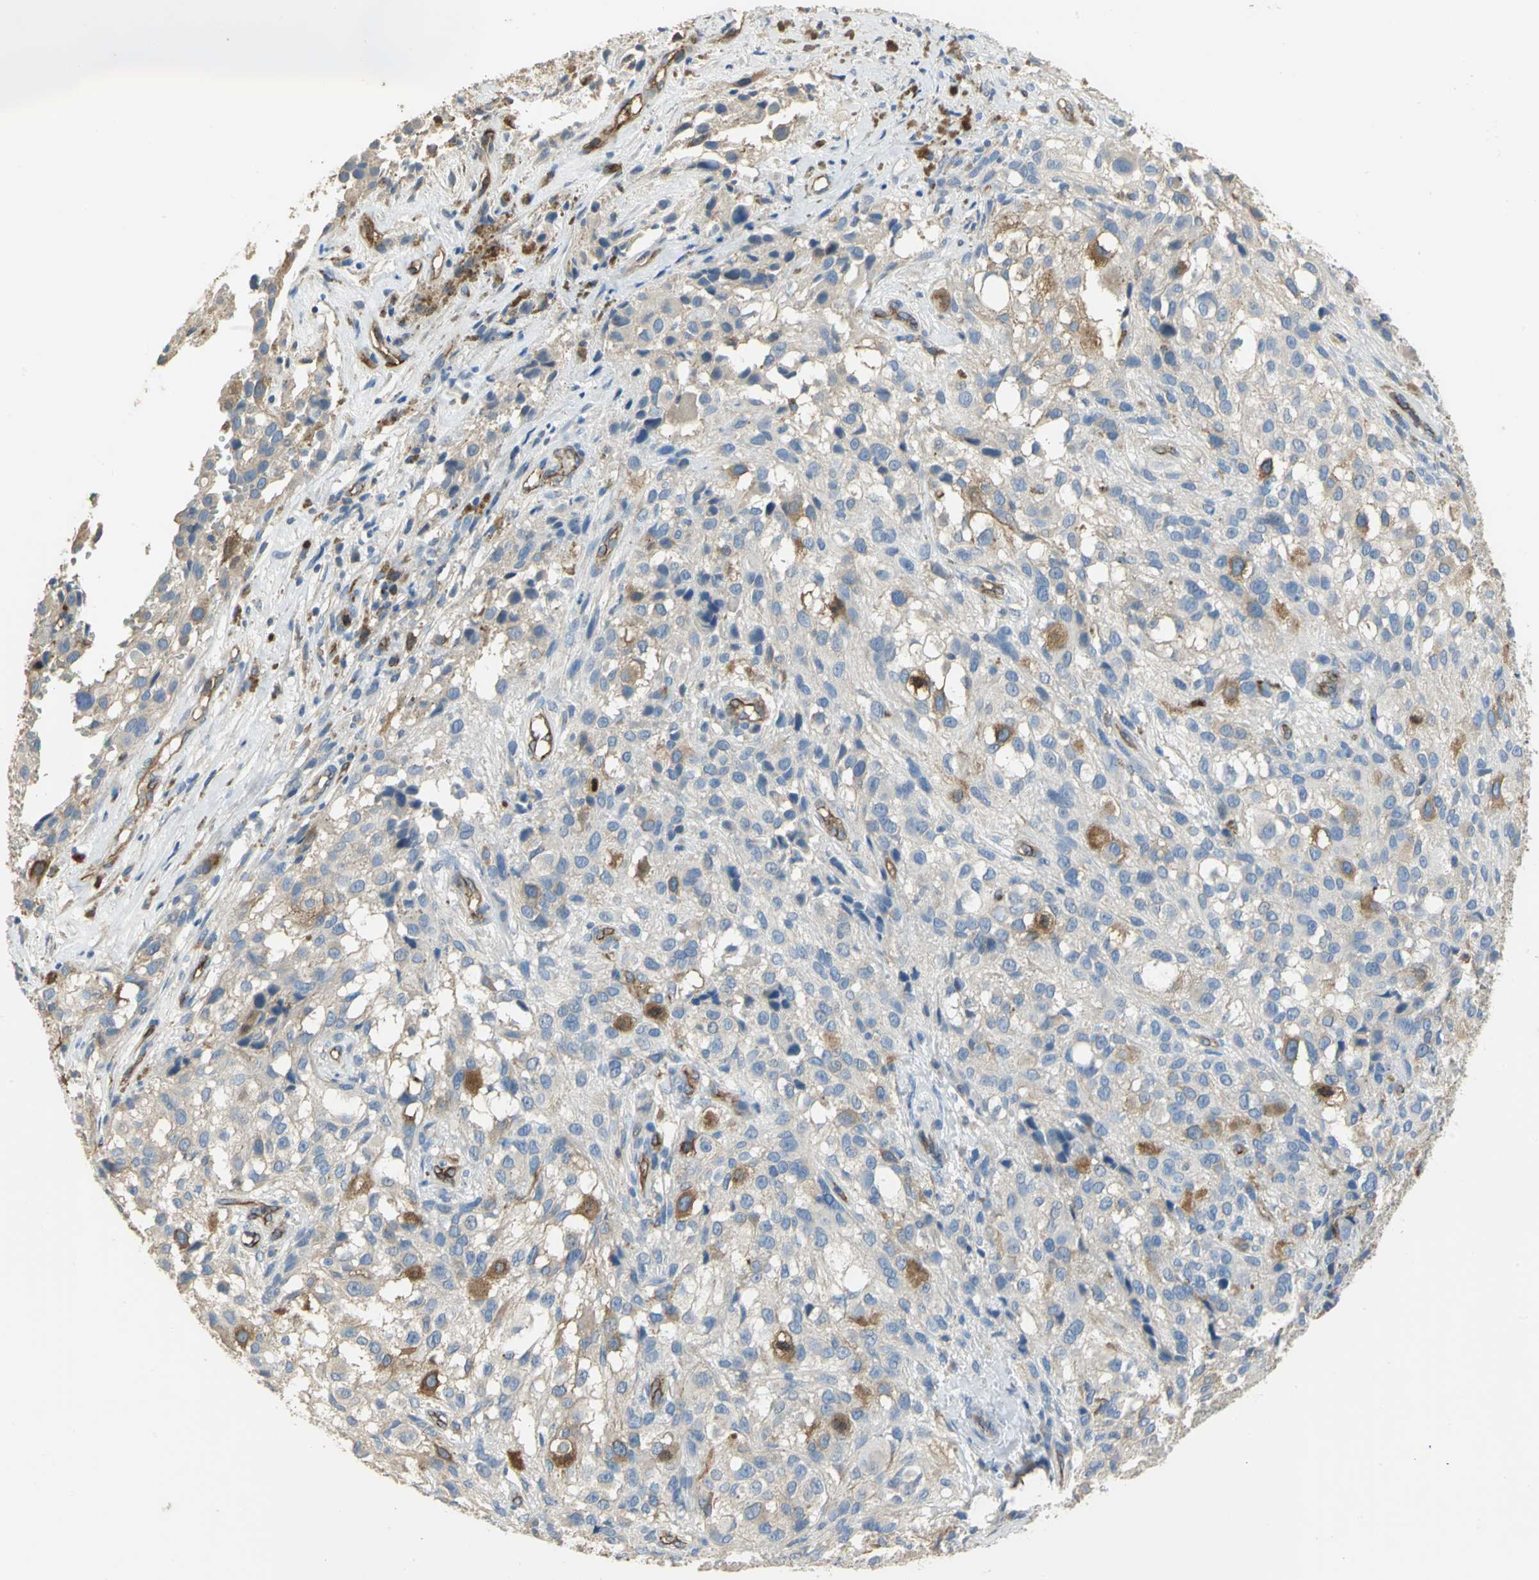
{"staining": {"intensity": "strong", "quantity": "<25%", "location": "cytoplasmic/membranous"}, "tissue": "melanoma", "cell_type": "Tumor cells", "image_type": "cancer", "snomed": [{"axis": "morphology", "description": "Necrosis, NOS"}, {"axis": "morphology", "description": "Malignant melanoma, NOS"}, {"axis": "topography", "description": "Skin"}], "caption": "Melanoma was stained to show a protein in brown. There is medium levels of strong cytoplasmic/membranous expression in about <25% of tumor cells.", "gene": "DLGAP5", "patient": {"sex": "female", "age": 87}}